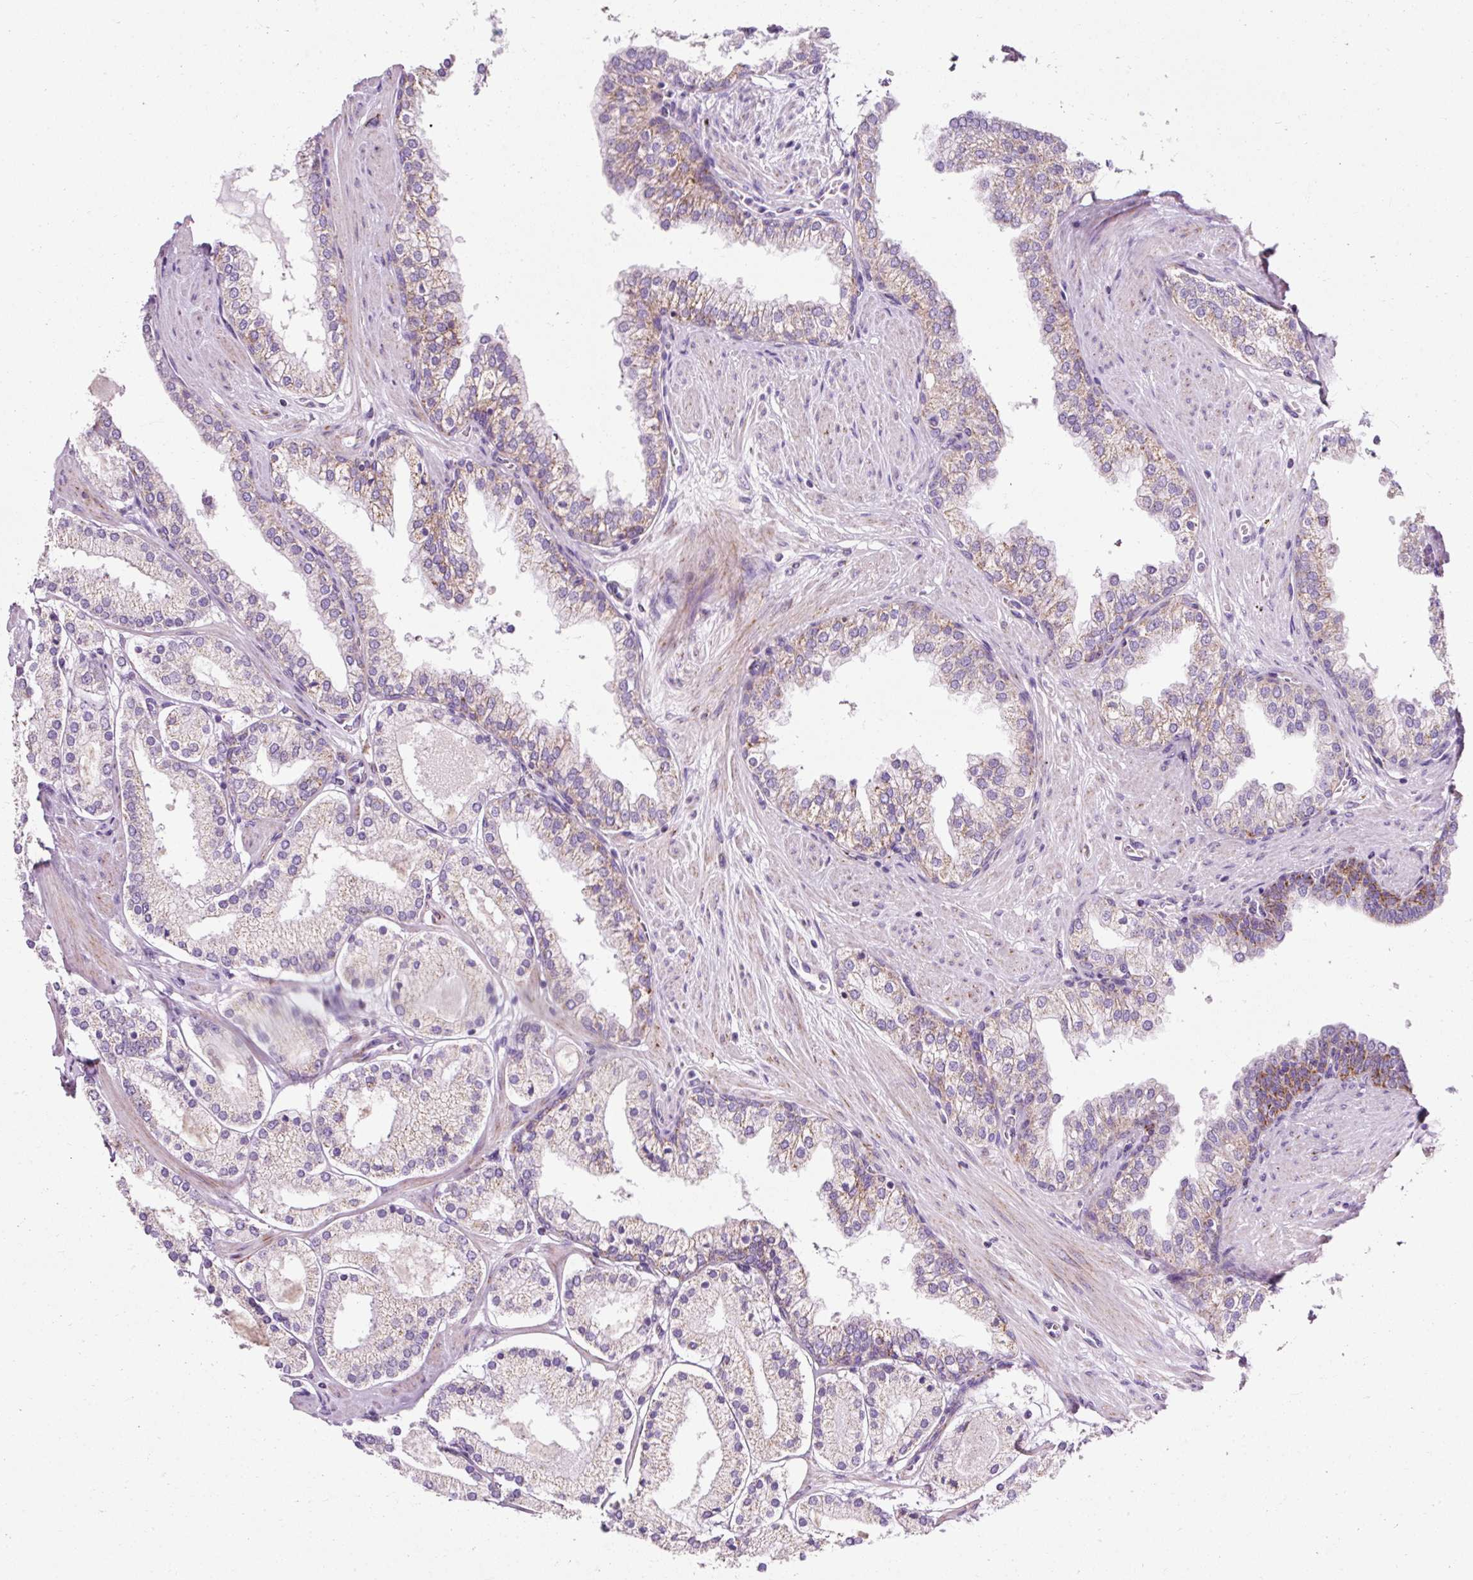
{"staining": {"intensity": "weak", "quantity": "<25%", "location": "cytoplasmic/membranous"}, "tissue": "prostate cancer", "cell_type": "Tumor cells", "image_type": "cancer", "snomed": [{"axis": "morphology", "description": "Adenocarcinoma, Low grade"}, {"axis": "topography", "description": "Prostate"}], "caption": "IHC of human prostate cancer (low-grade adenocarcinoma) displays no staining in tumor cells.", "gene": "PLPP2", "patient": {"sex": "male", "age": 42}}